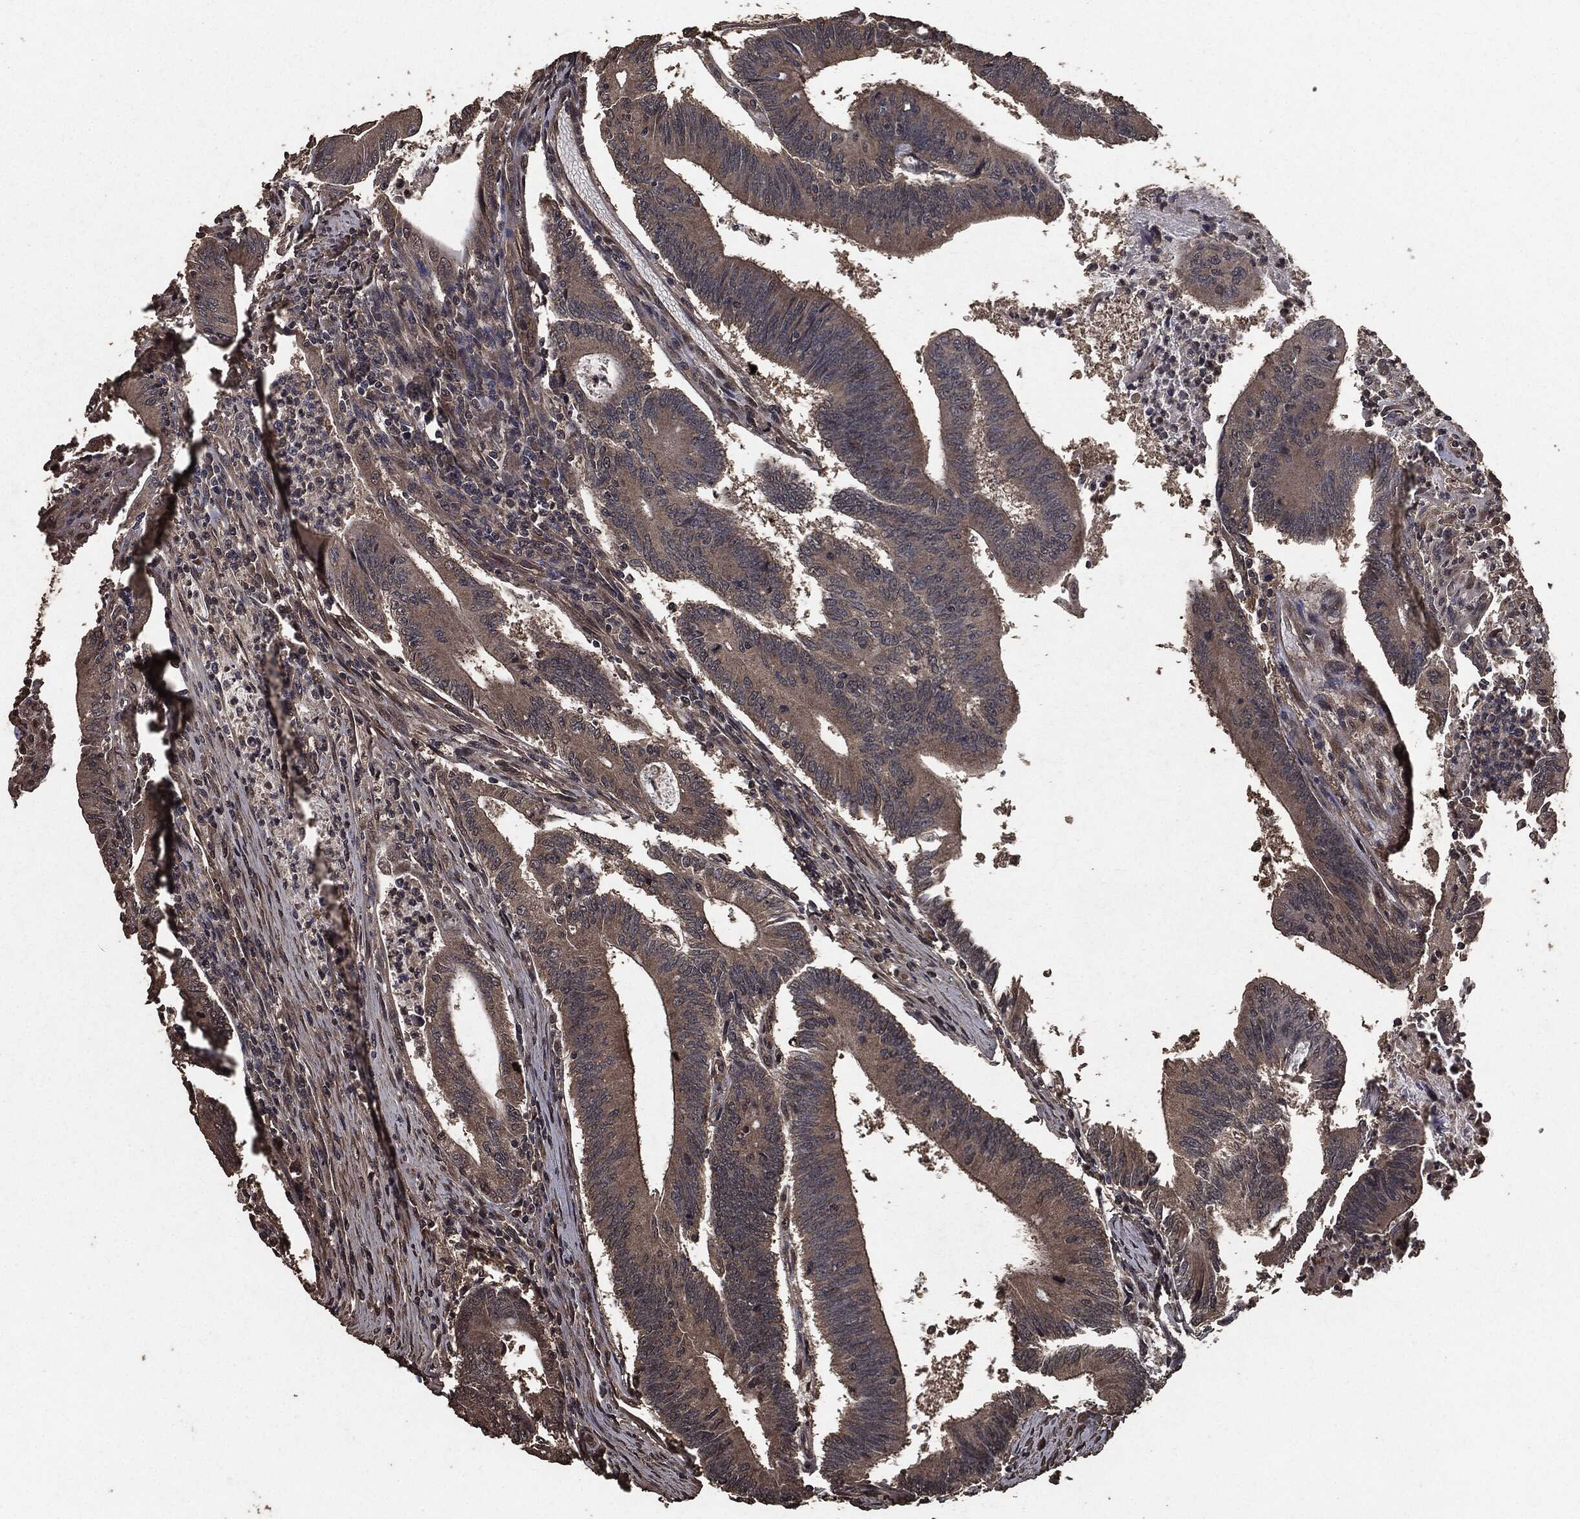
{"staining": {"intensity": "moderate", "quantity": "25%-75%", "location": "cytoplasmic/membranous"}, "tissue": "colorectal cancer", "cell_type": "Tumor cells", "image_type": "cancer", "snomed": [{"axis": "morphology", "description": "Adenocarcinoma, NOS"}, {"axis": "topography", "description": "Colon"}], "caption": "This image demonstrates immunohistochemistry (IHC) staining of colorectal adenocarcinoma, with medium moderate cytoplasmic/membranous positivity in approximately 25%-75% of tumor cells.", "gene": "AKT1S1", "patient": {"sex": "female", "age": 70}}